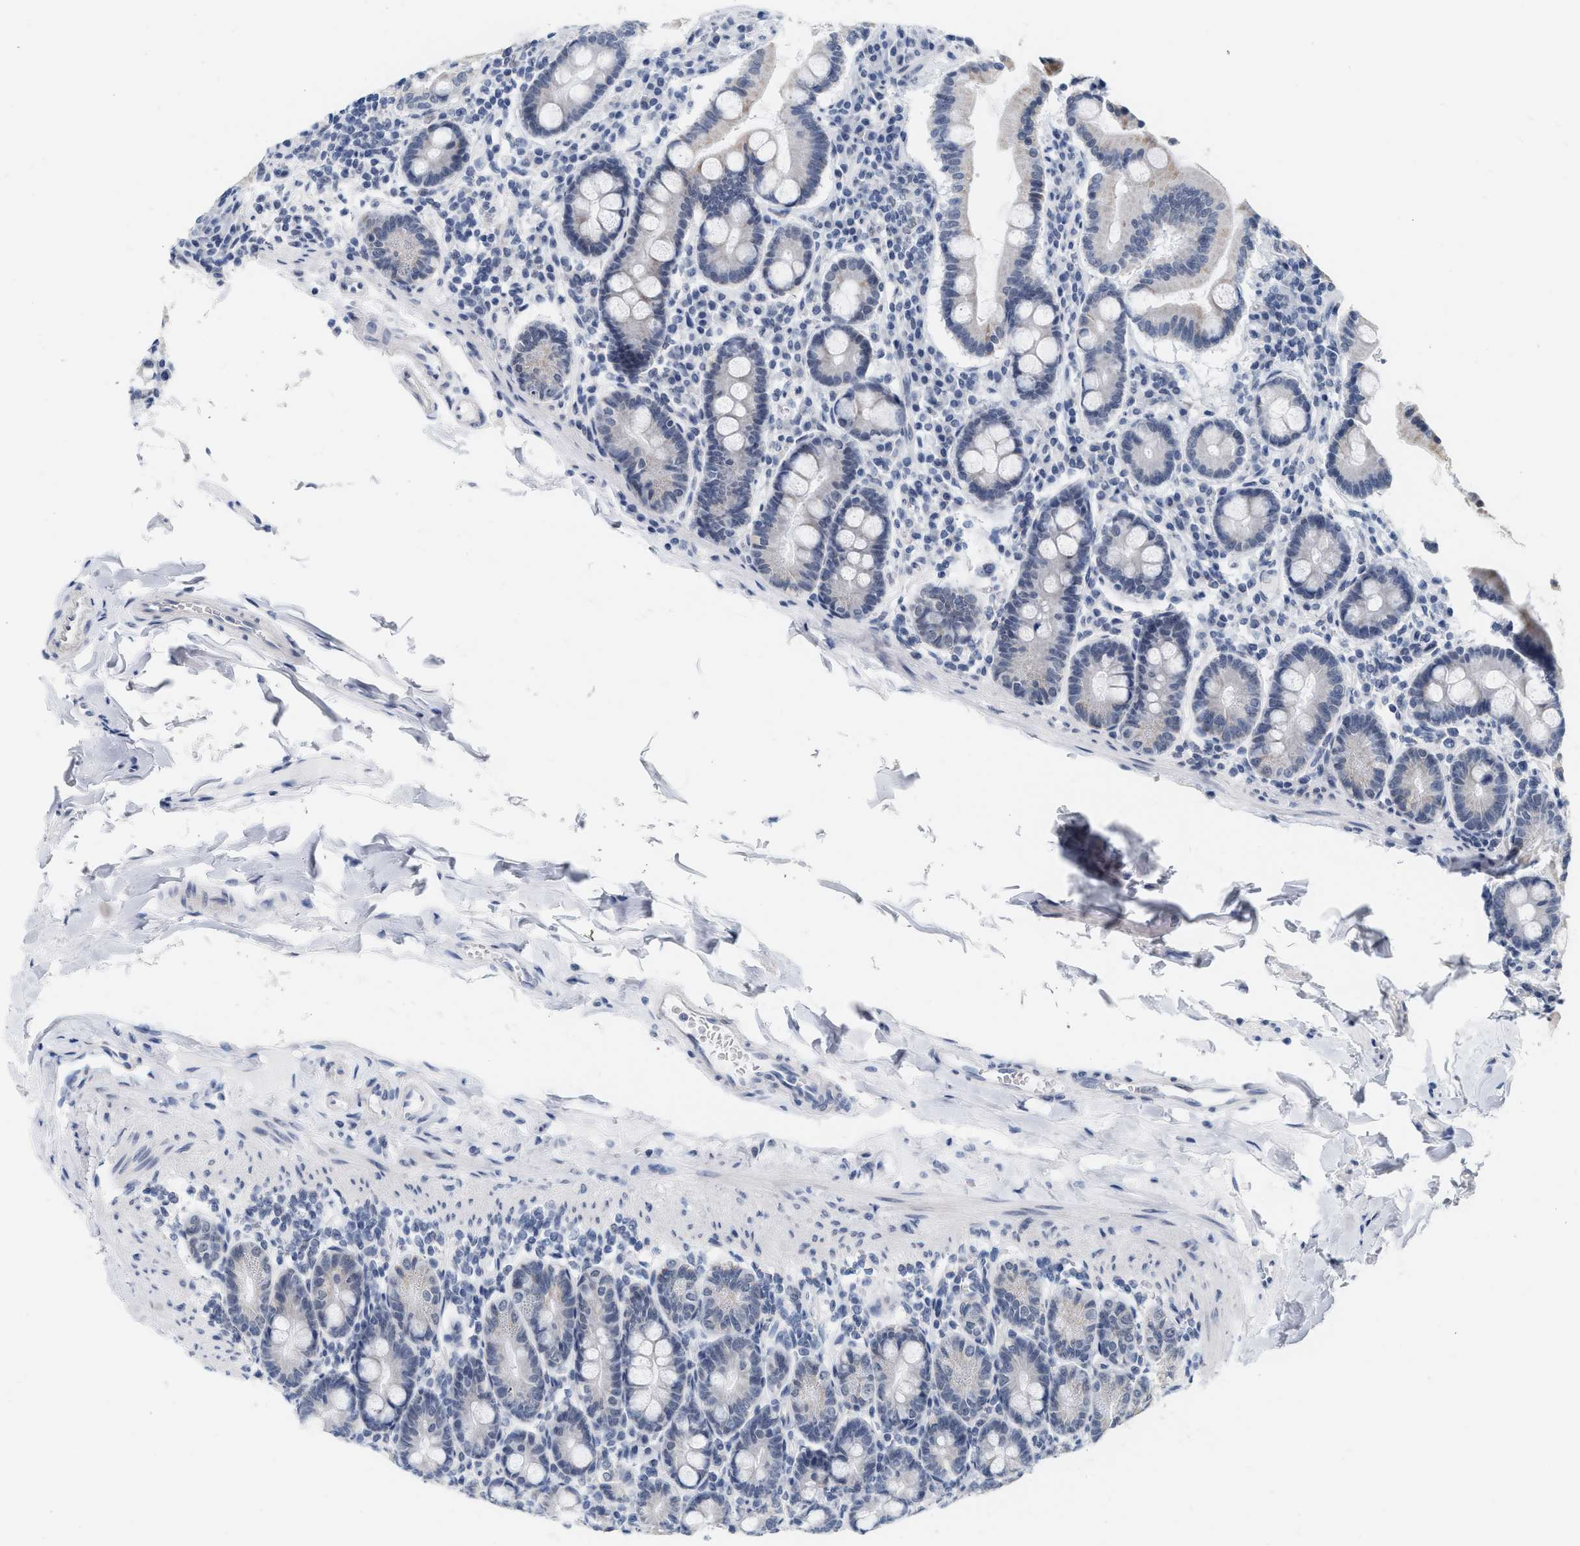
{"staining": {"intensity": "moderate", "quantity": "<25%", "location": "cytoplasmic/membranous"}, "tissue": "duodenum", "cell_type": "Glandular cells", "image_type": "normal", "snomed": [{"axis": "morphology", "description": "Normal tissue, NOS"}, {"axis": "topography", "description": "Duodenum"}], "caption": "Duodenum stained with a protein marker displays moderate staining in glandular cells.", "gene": "XIRP1", "patient": {"sex": "male", "age": 50}}